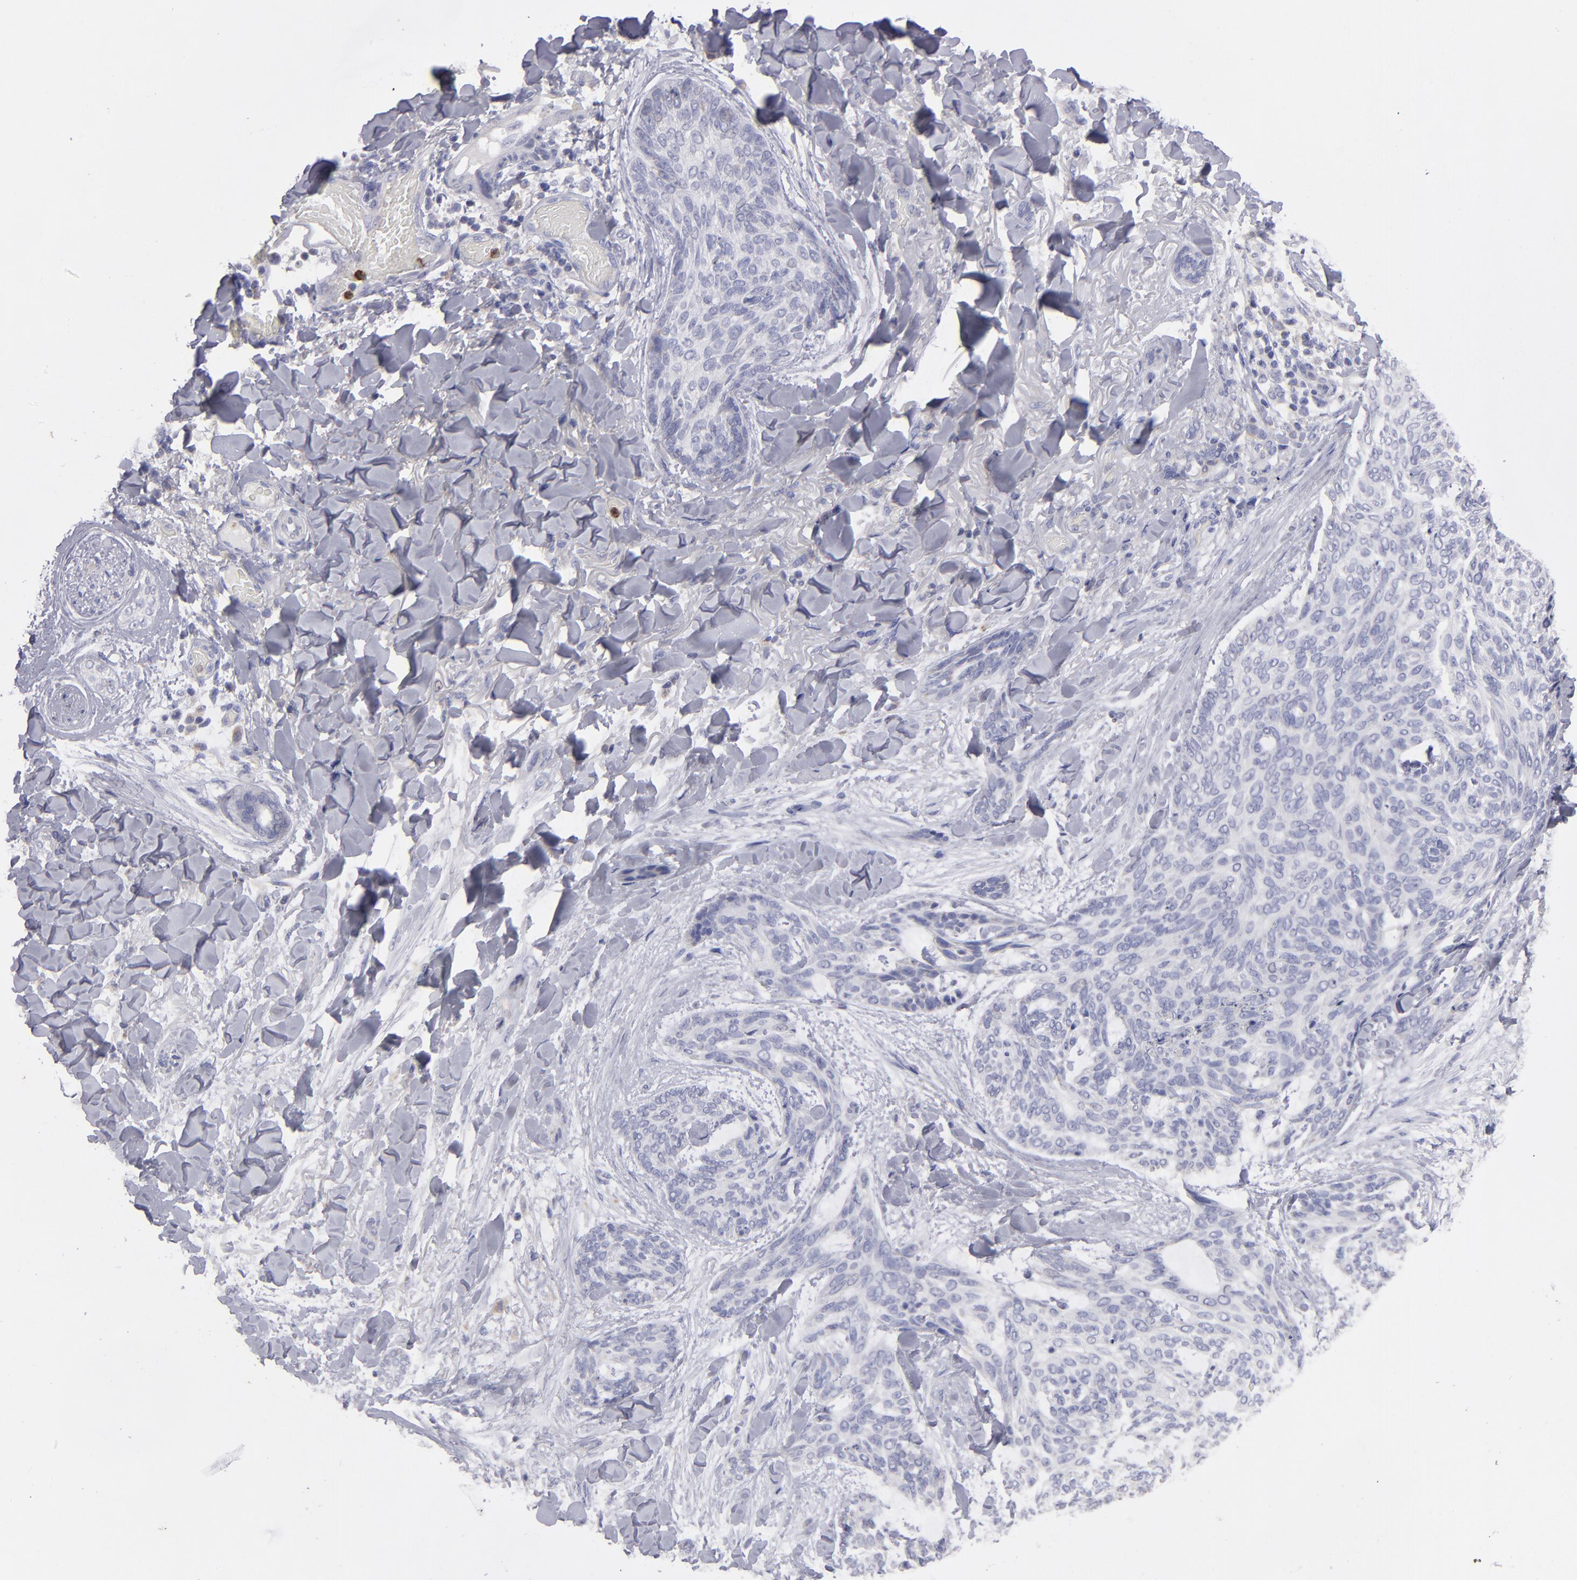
{"staining": {"intensity": "negative", "quantity": "none", "location": "none"}, "tissue": "skin cancer", "cell_type": "Tumor cells", "image_type": "cancer", "snomed": [{"axis": "morphology", "description": "Normal tissue, NOS"}, {"axis": "morphology", "description": "Basal cell carcinoma"}, {"axis": "topography", "description": "Skin"}], "caption": "The histopathology image displays no staining of tumor cells in skin cancer (basal cell carcinoma).", "gene": "FGR", "patient": {"sex": "female", "age": 71}}